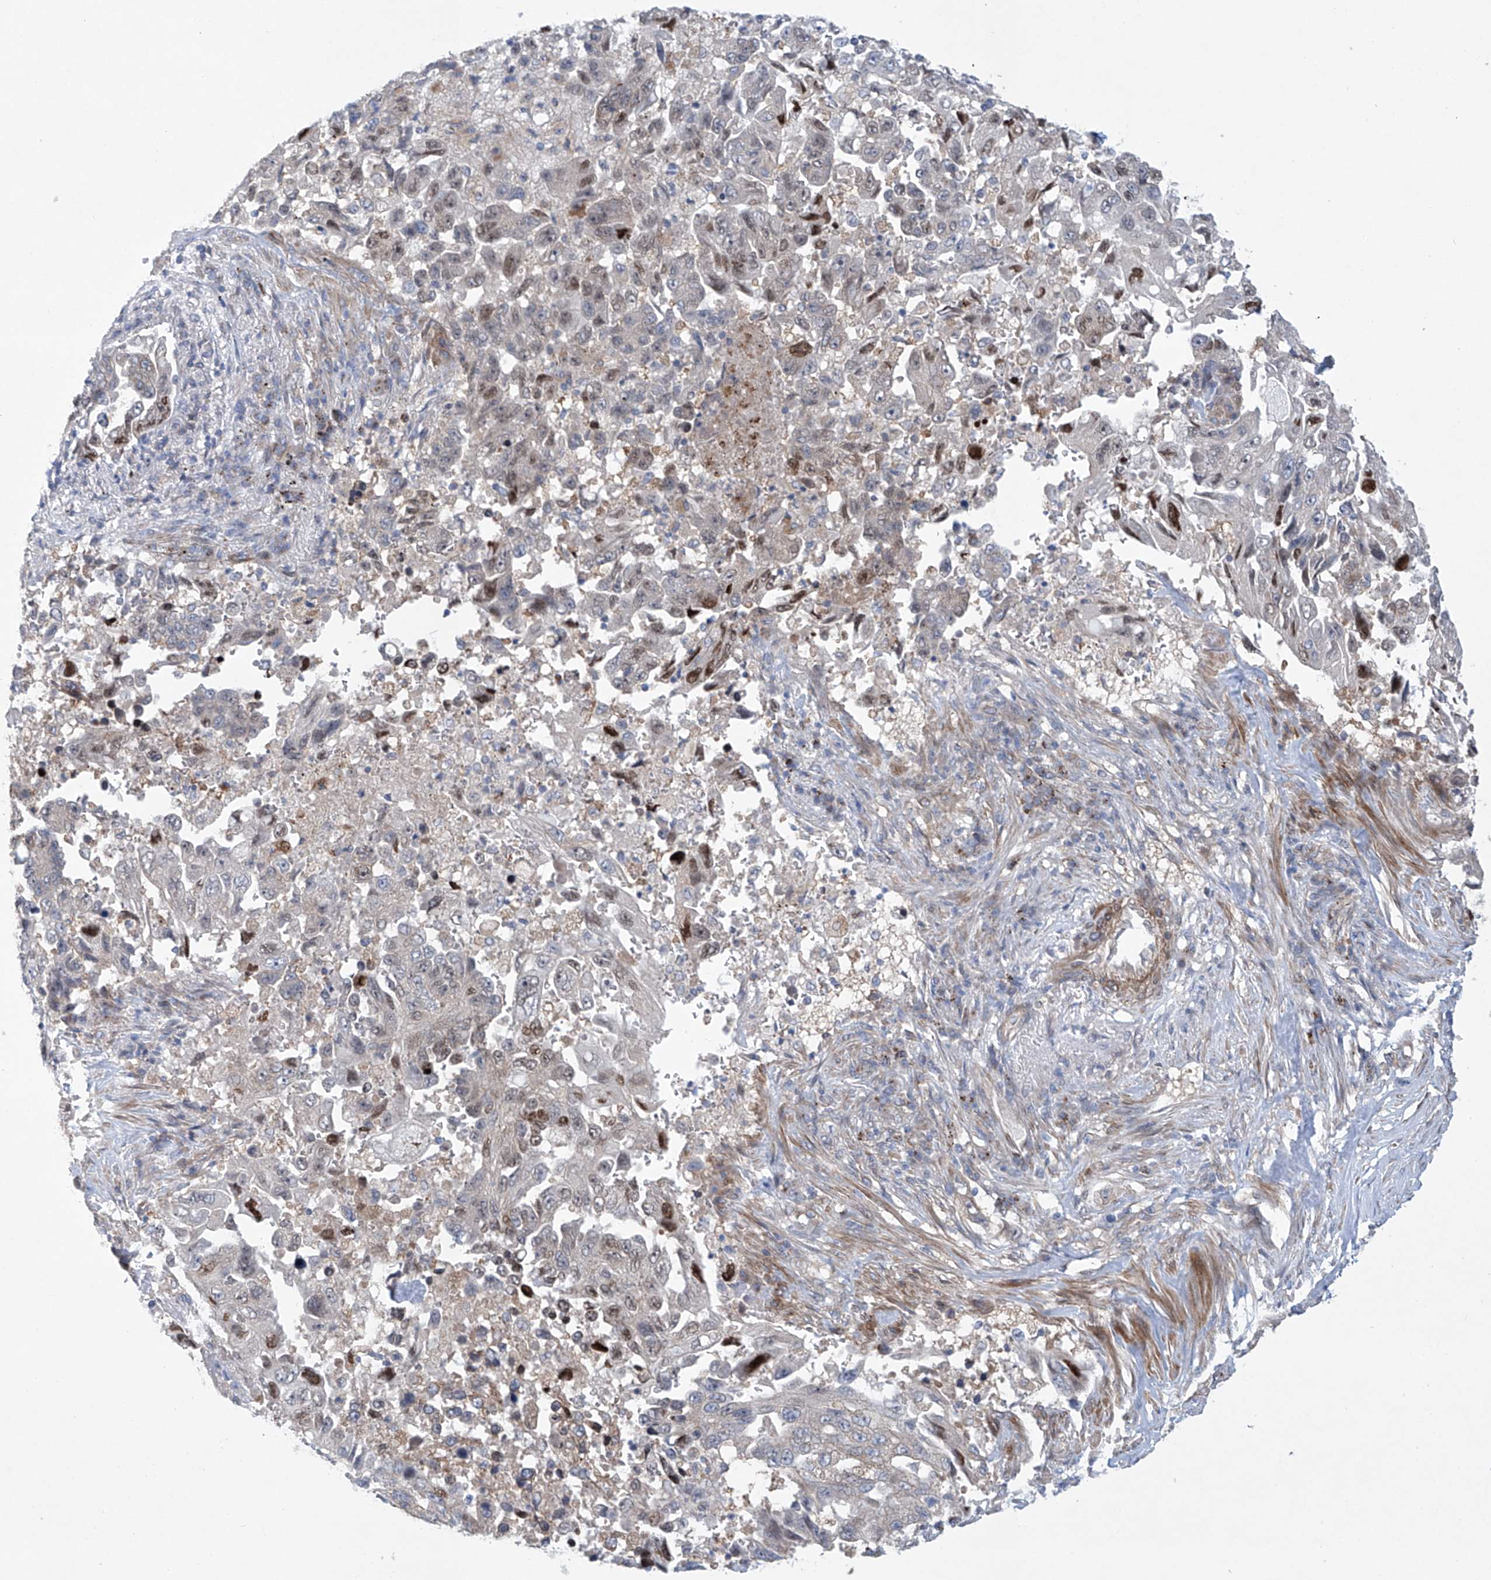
{"staining": {"intensity": "moderate", "quantity": "<25%", "location": "cytoplasmic/membranous,nuclear"}, "tissue": "lung cancer", "cell_type": "Tumor cells", "image_type": "cancer", "snomed": [{"axis": "morphology", "description": "Adenocarcinoma, NOS"}, {"axis": "topography", "description": "Lung"}], "caption": "Tumor cells reveal moderate cytoplasmic/membranous and nuclear staining in about <25% of cells in adenocarcinoma (lung).", "gene": "KLC4", "patient": {"sex": "female", "age": 51}}